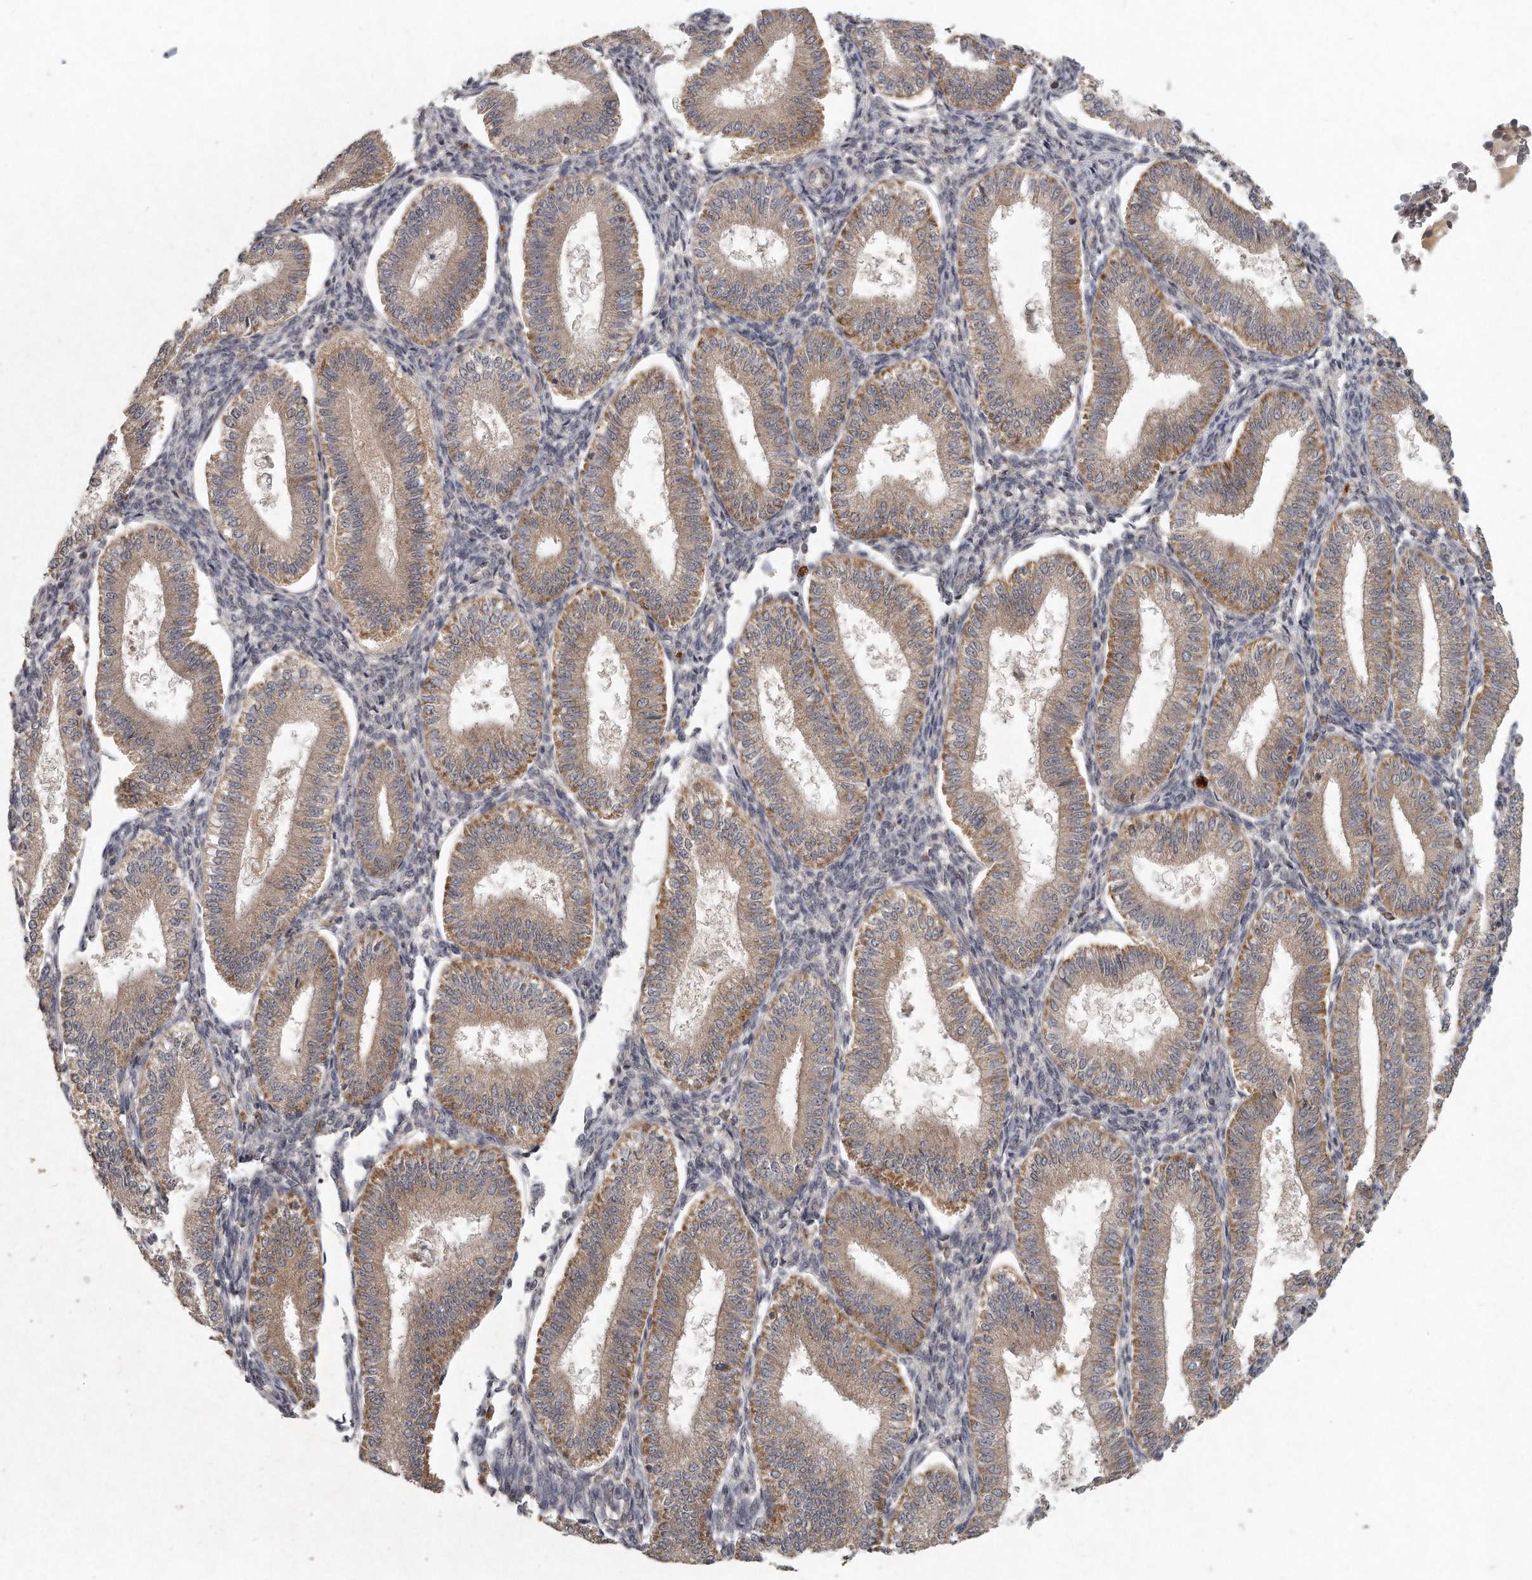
{"staining": {"intensity": "weak", "quantity": "<25%", "location": "cytoplasmic/membranous"}, "tissue": "endometrium", "cell_type": "Cells in endometrial stroma", "image_type": "normal", "snomed": [{"axis": "morphology", "description": "Normal tissue, NOS"}, {"axis": "topography", "description": "Endometrium"}], "caption": "There is no significant positivity in cells in endometrial stroma of endometrium. (DAB (3,3'-diaminobenzidine) IHC visualized using brightfield microscopy, high magnification).", "gene": "LGALS8", "patient": {"sex": "female", "age": 39}}